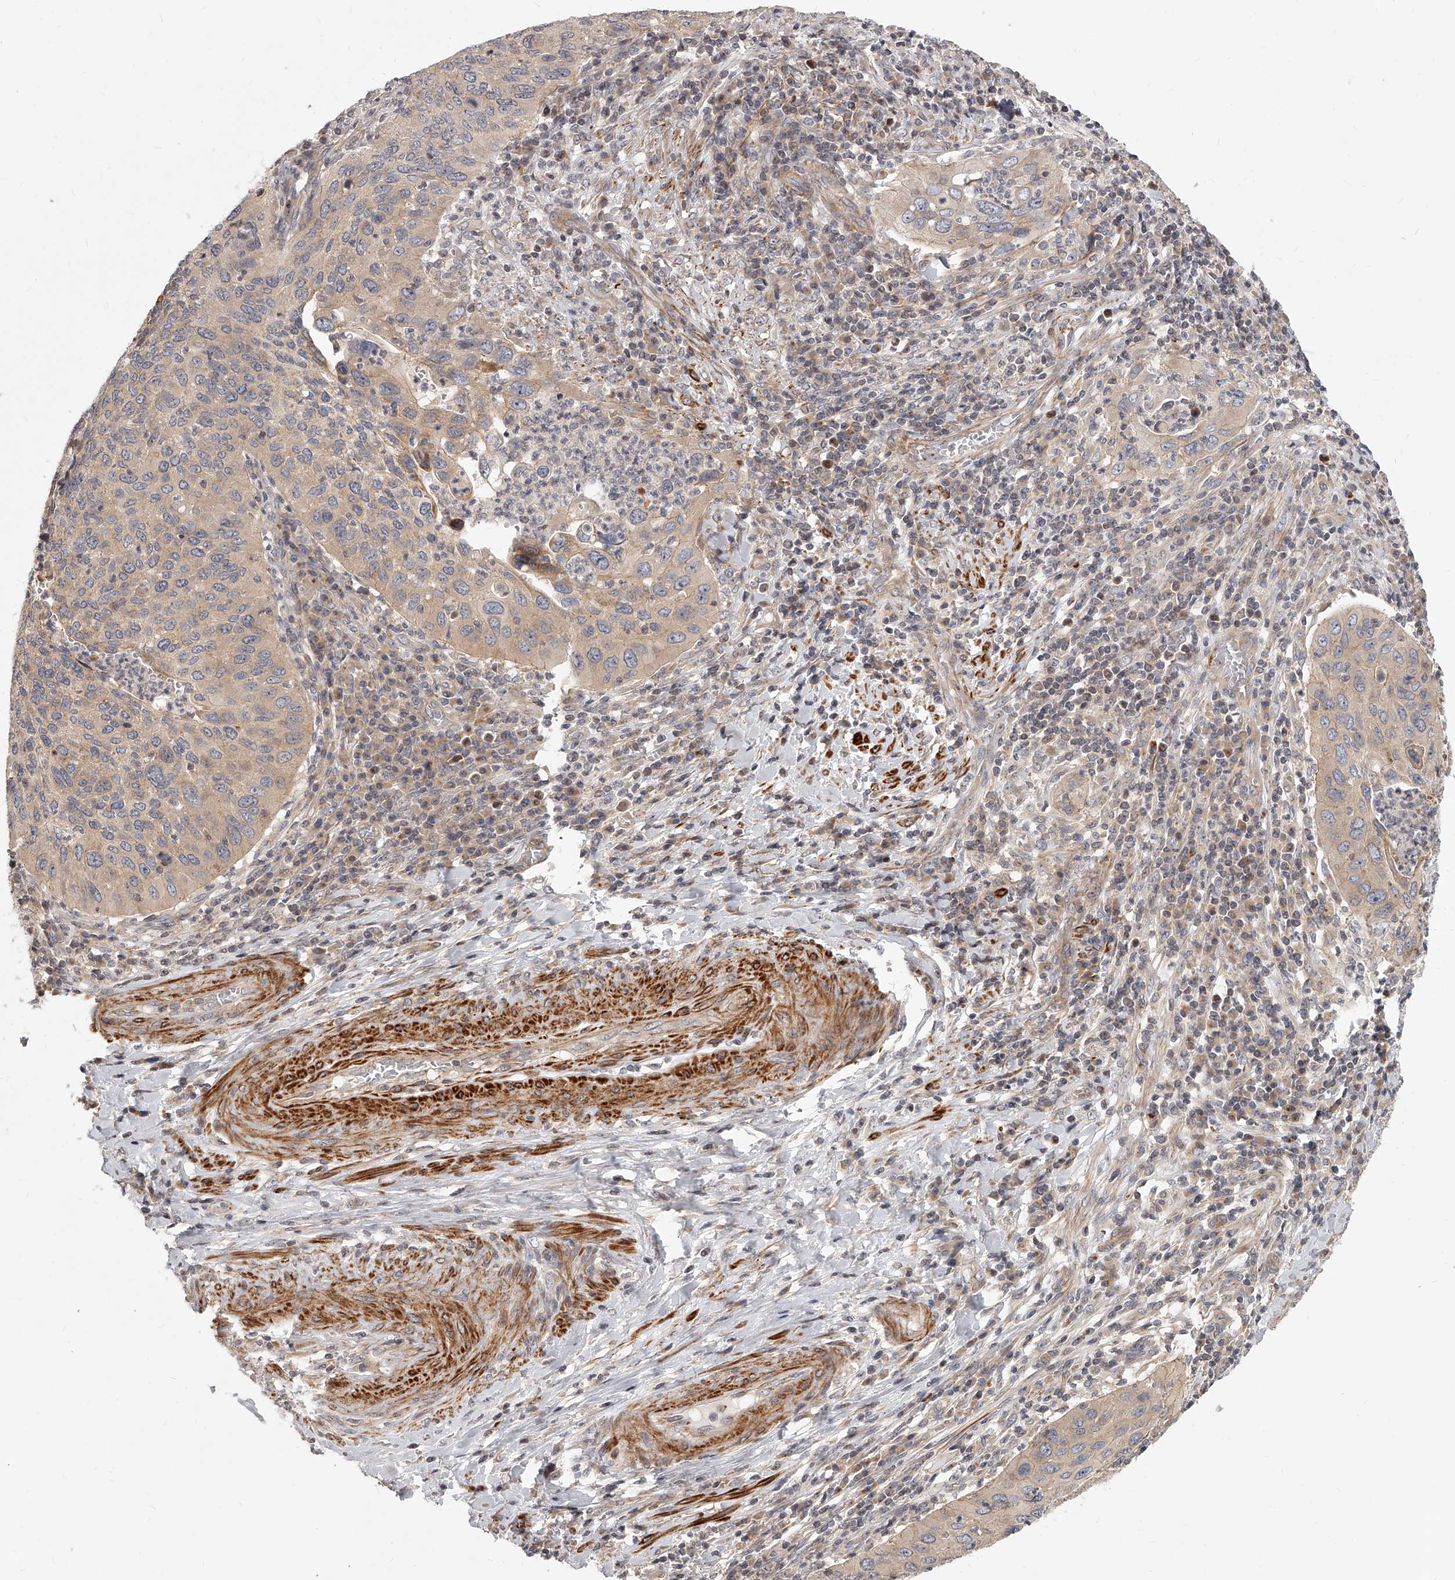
{"staining": {"intensity": "weak", "quantity": "<25%", "location": "cytoplasmic/membranous"}, "tissue": "cervical cancer", "cell_type": "Tumor cells", "image_type": "cancer", "snomed": [{"axis": "morphology", "description": "Squamous cell carcinoma, NOS"}, {"axis": "topography", "description": "Cervix"}], "caption": "Immunohistochemistry (IHC) photomicrograph of neoplastic tissue: human cervical cancer (squamous cell carcinoma) stained with DAB shows no significant protein expression in tumor cells.", "gene": "SLC37A1", "patient": {"sex": "female", "age": 38}}